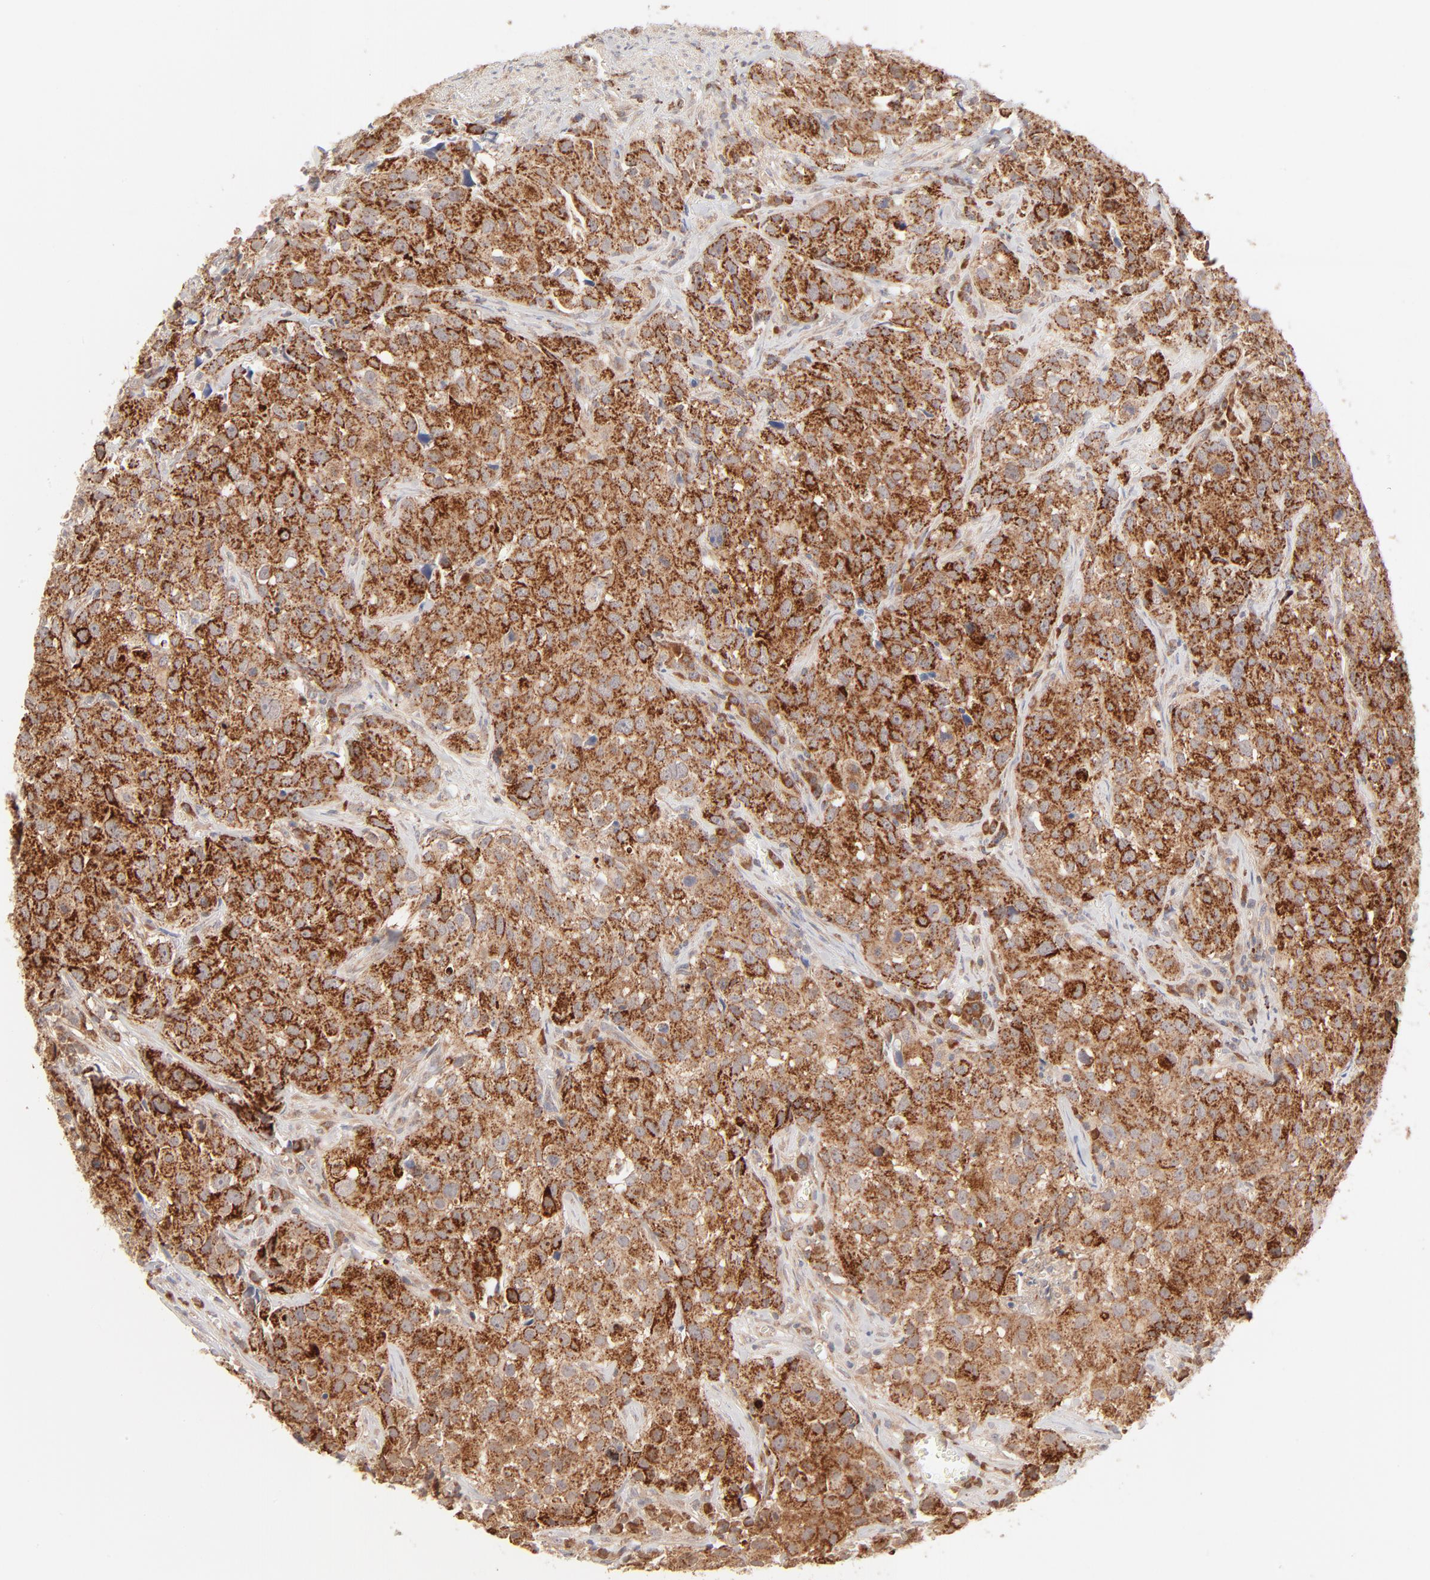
{"staining": {"intensity": "strong", "quantity": ">75%", "location": "cytoplasmic/membranous"}, "tissue": "urothelial cancer", "cell_type": "Tumor cells", "image_type": "cancer", "snomed": [{"axis": "morphology", "description": "Urothelial carcinoma, High grade"}, {"axis": "topography", "description": "Urinary bladder"}], "caption": "Immunohistochemistry (IHC) micrograph of neoplastic tissue: human high-grade urothelial carcinoma stained using IHC displays high levels of strong protein expression localized specifically in the cytoplasmic/membranous of tumor cells, appearing as a cytoplasmic/membranous brown color.", "gene": "CSPG4", "patient": {"sex": "female", "age": 75}}